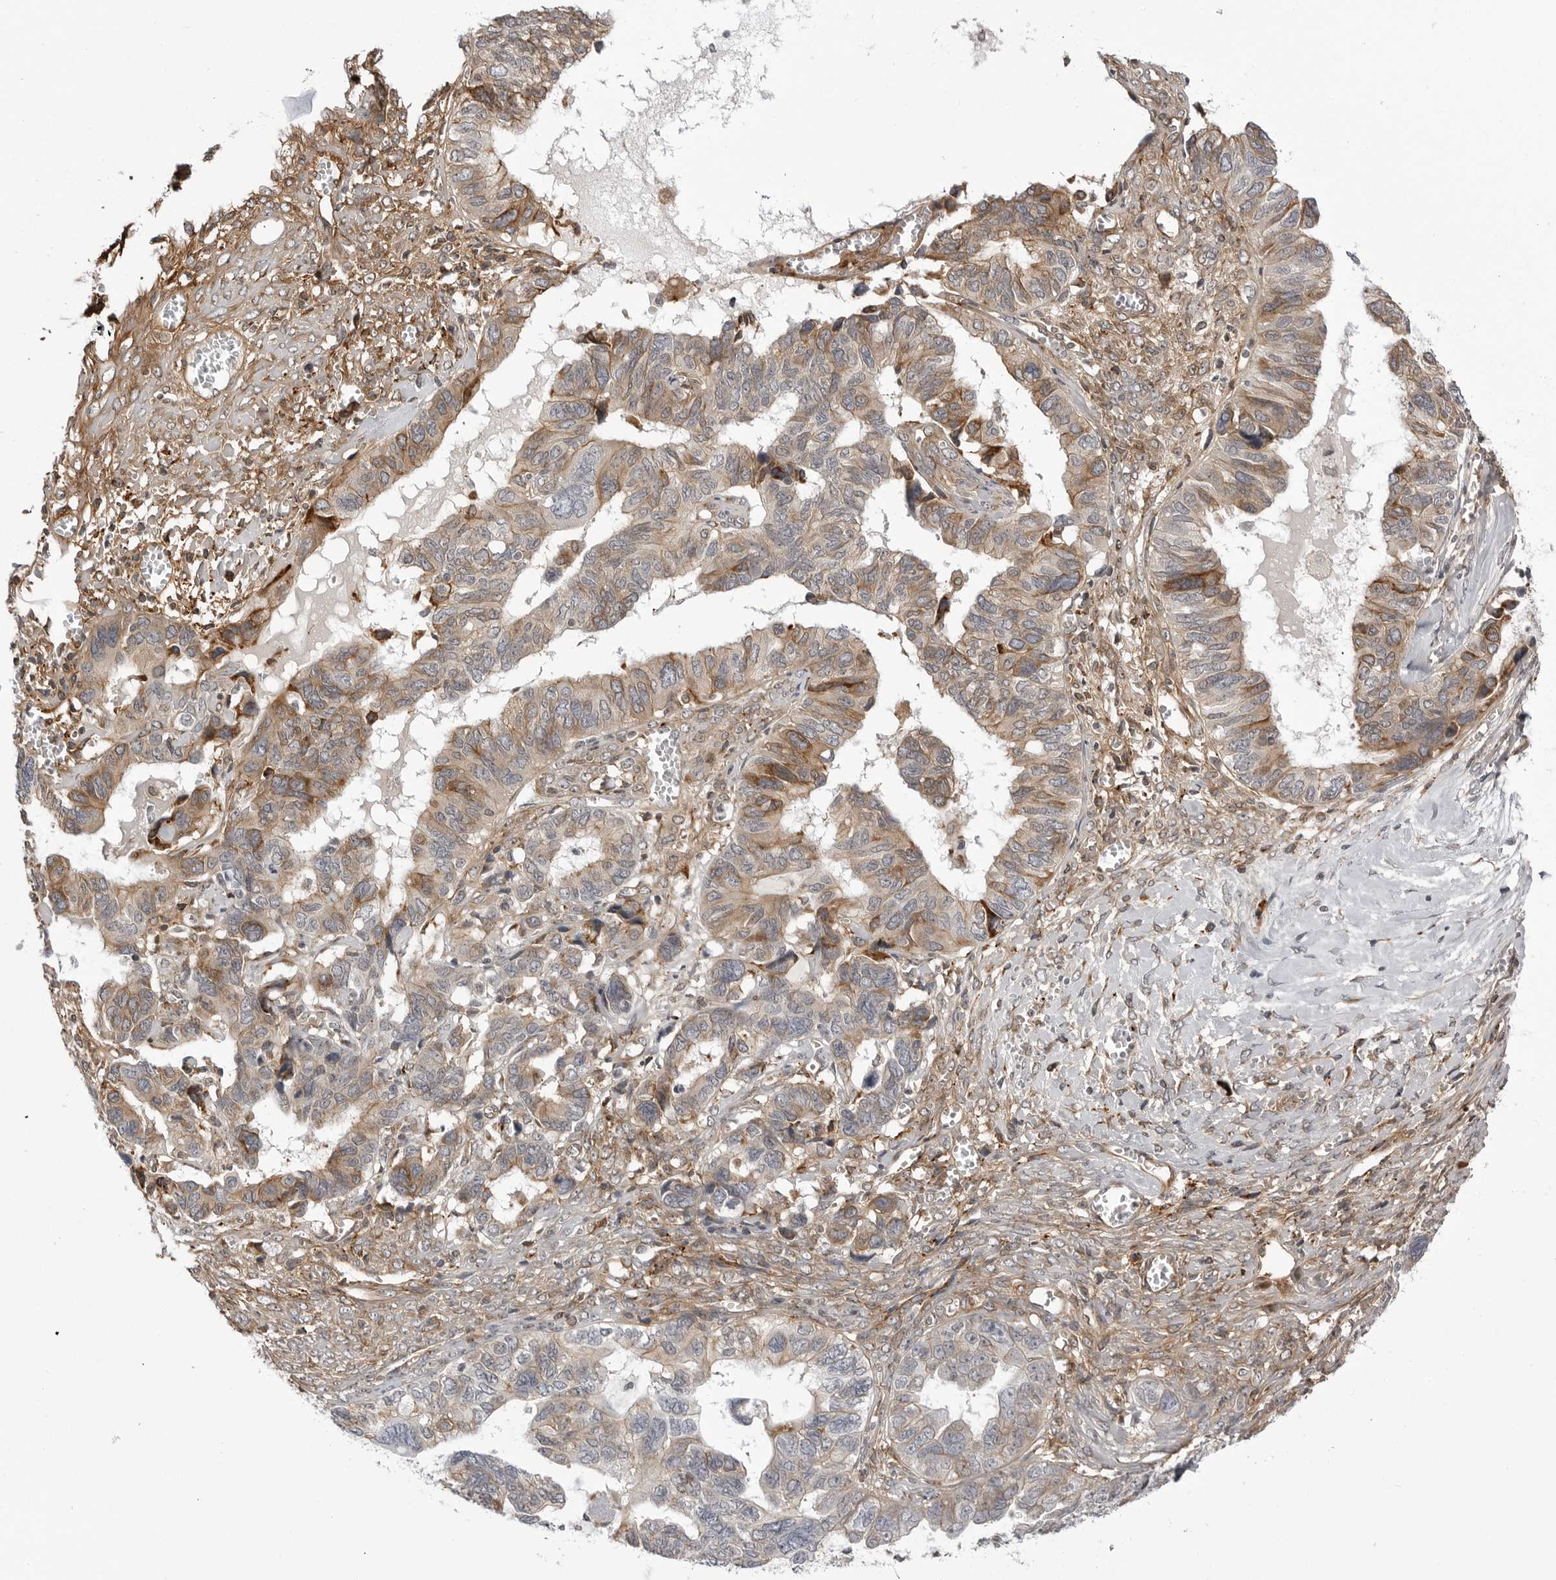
{"staining": {"intensity": "moderate", "quantity": "25%-75%", "location": "cytoplasmic/membranous"}, "tissue": "ovarian cancer", "cell_type": "Tumor cells", "image_type": "cancer", "snomed": [{"axis": "morphology", "description": "Cystadenocarcinoma, serous, NOS"}, {"axis": "topography", "description": "Ovary"}], "caption": "A histopathology image of ovarian cancer (serous cystadenocarcinoma) stained for a protein reveals moderate cytoplasmic/membranous brown staining in tumor cells.", "gene": "ARL5A", "patient": {"sex": "female", "age": 79}}